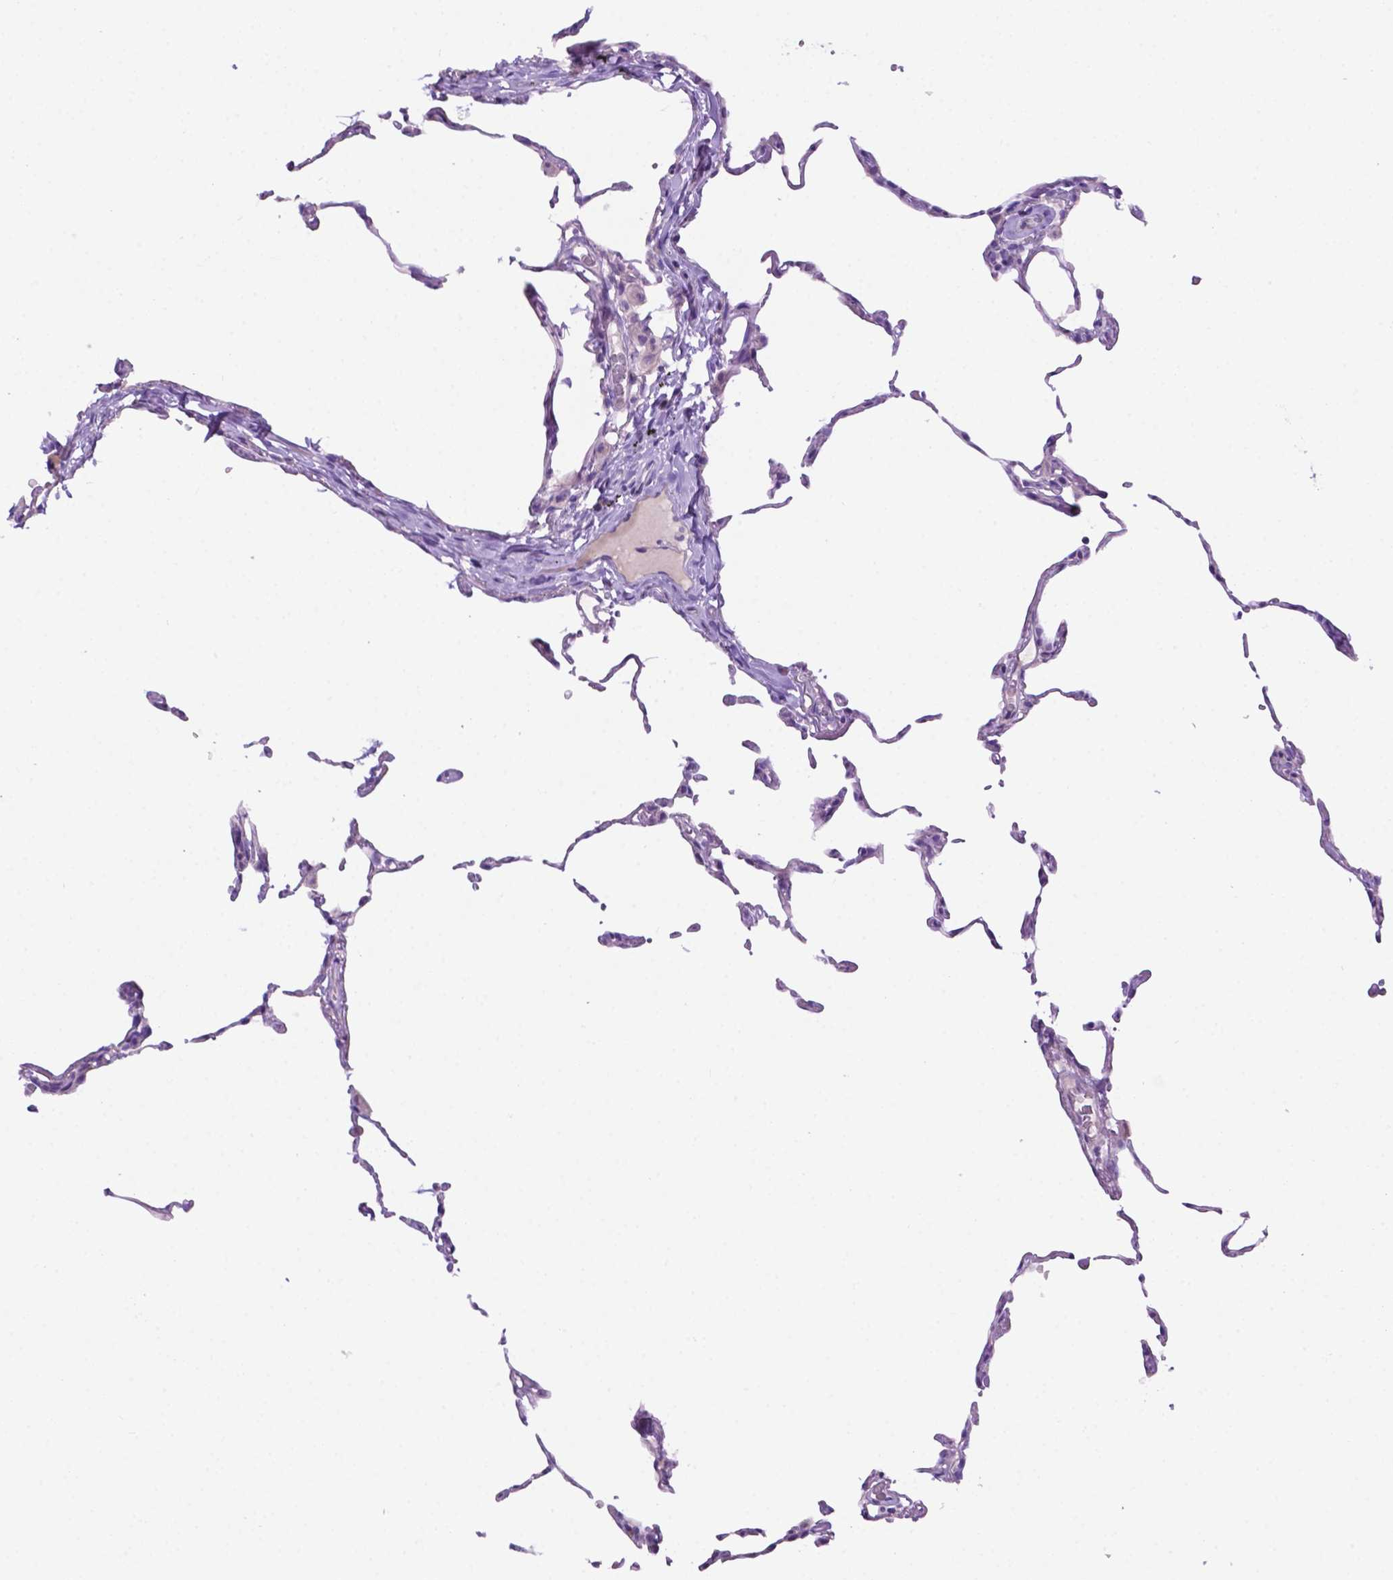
{"staining": {"intensity": "negative", "quantity": "none", "location": "none"}, "tissue": "lung", "cell_type": "Alveolar cells", "image_type": "normal", "snomed": [{"axis": "morphology", "description": "Normal tissue, NOS"}, {"axis": "topography", "description": "Lung"}], "caption": "DAB immunohistochemical staining of unremarkable human lung demonstrates no significant staining in alveolar cells.", "gene": "PHYHIP", "patient": {"sex": "female", "age": 57}}